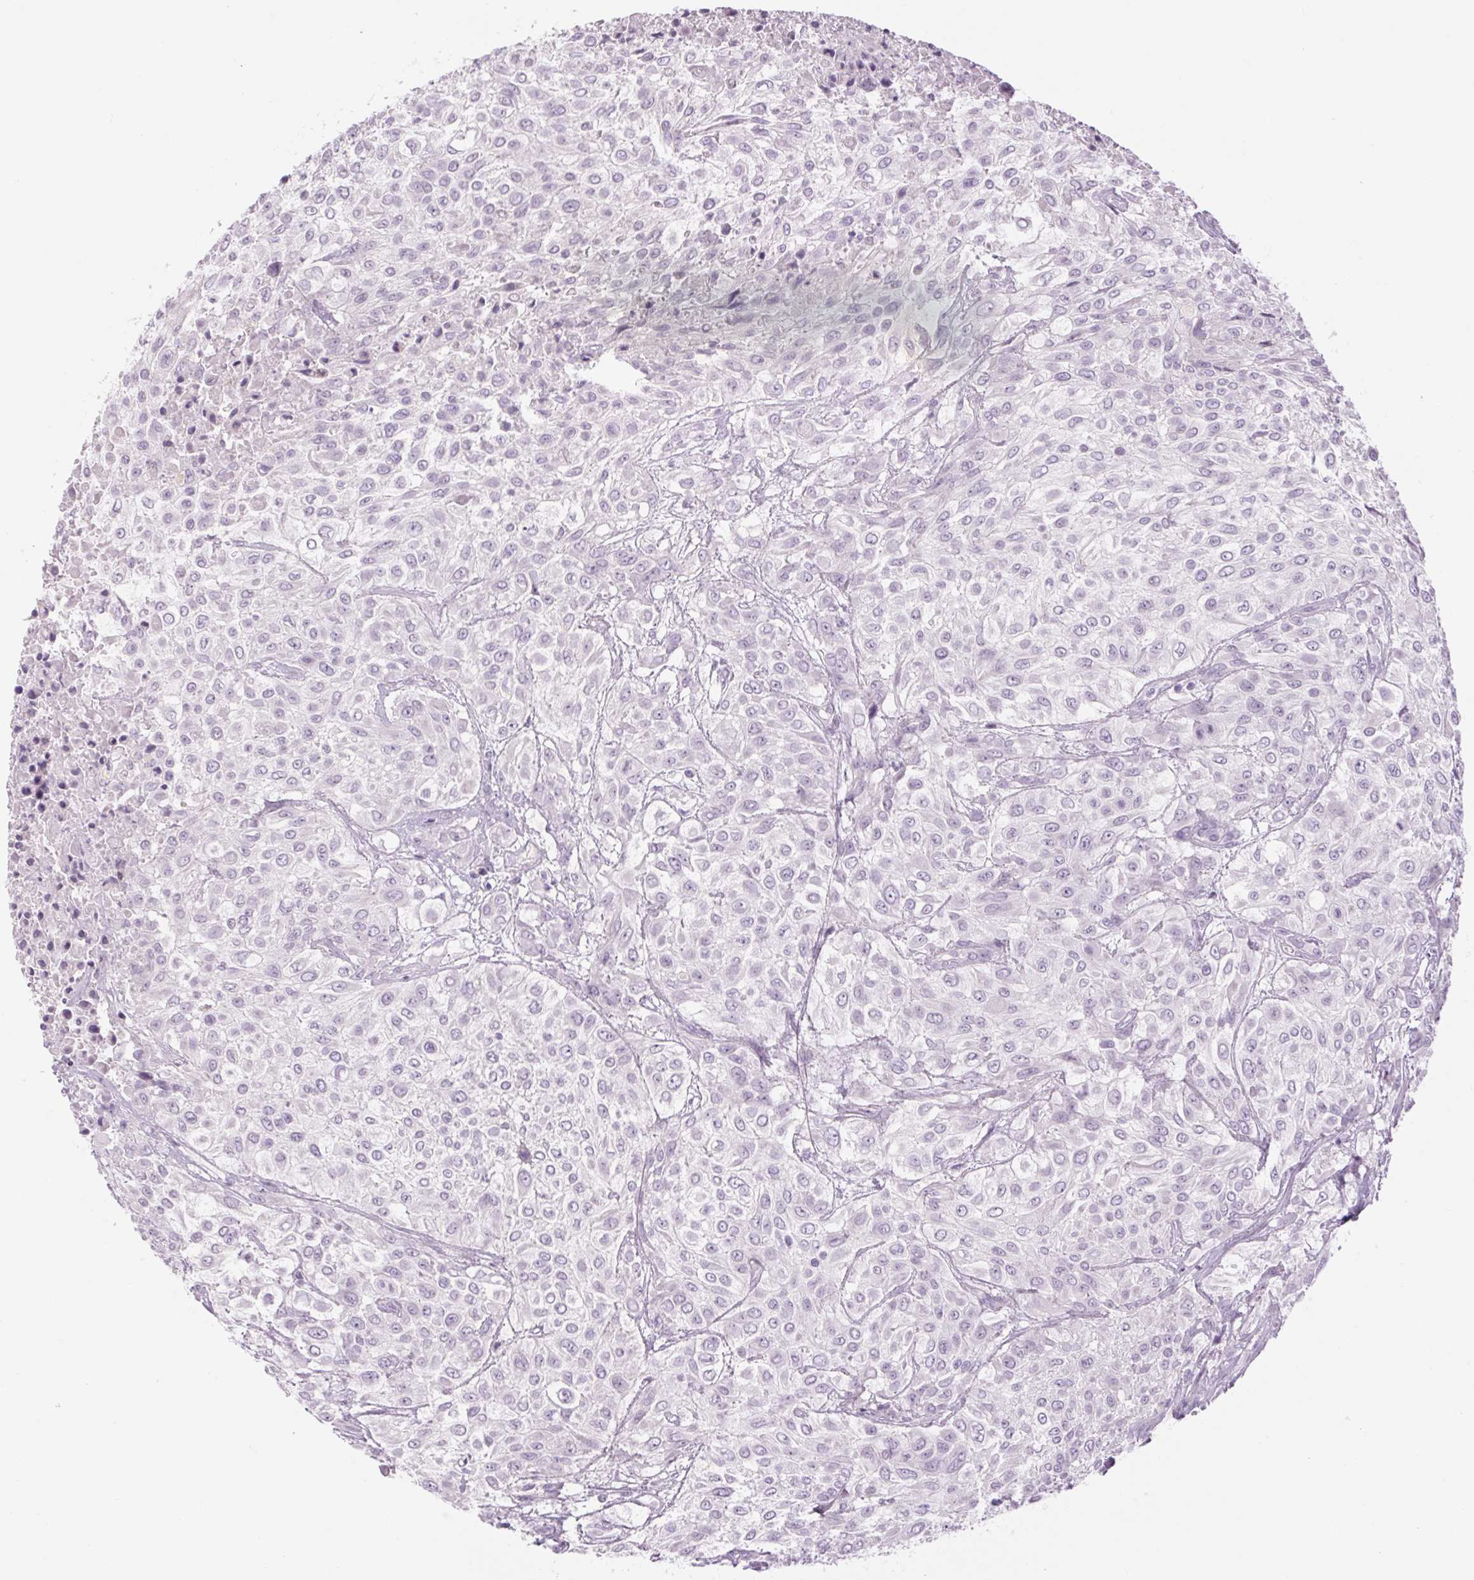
{"staining": {"intensity": "negative", "quantity": "none", "location": "none"}, "tissue": "urothelial cancer", "cell_type": "Tumor cells", "image_type": "cancer", "snomed": [{"axis": "morphology", "description": "Urothelial carcinoma, High grade"}, {"axis": "topography", "description": "Urinary bladder"}], "caption": "Immunohistochemical staining of urothelial cancer demonstrates no significant positivity in tumor cells.", "gene": "RPTN", "patient": {"sex": "male", "age": 57}}